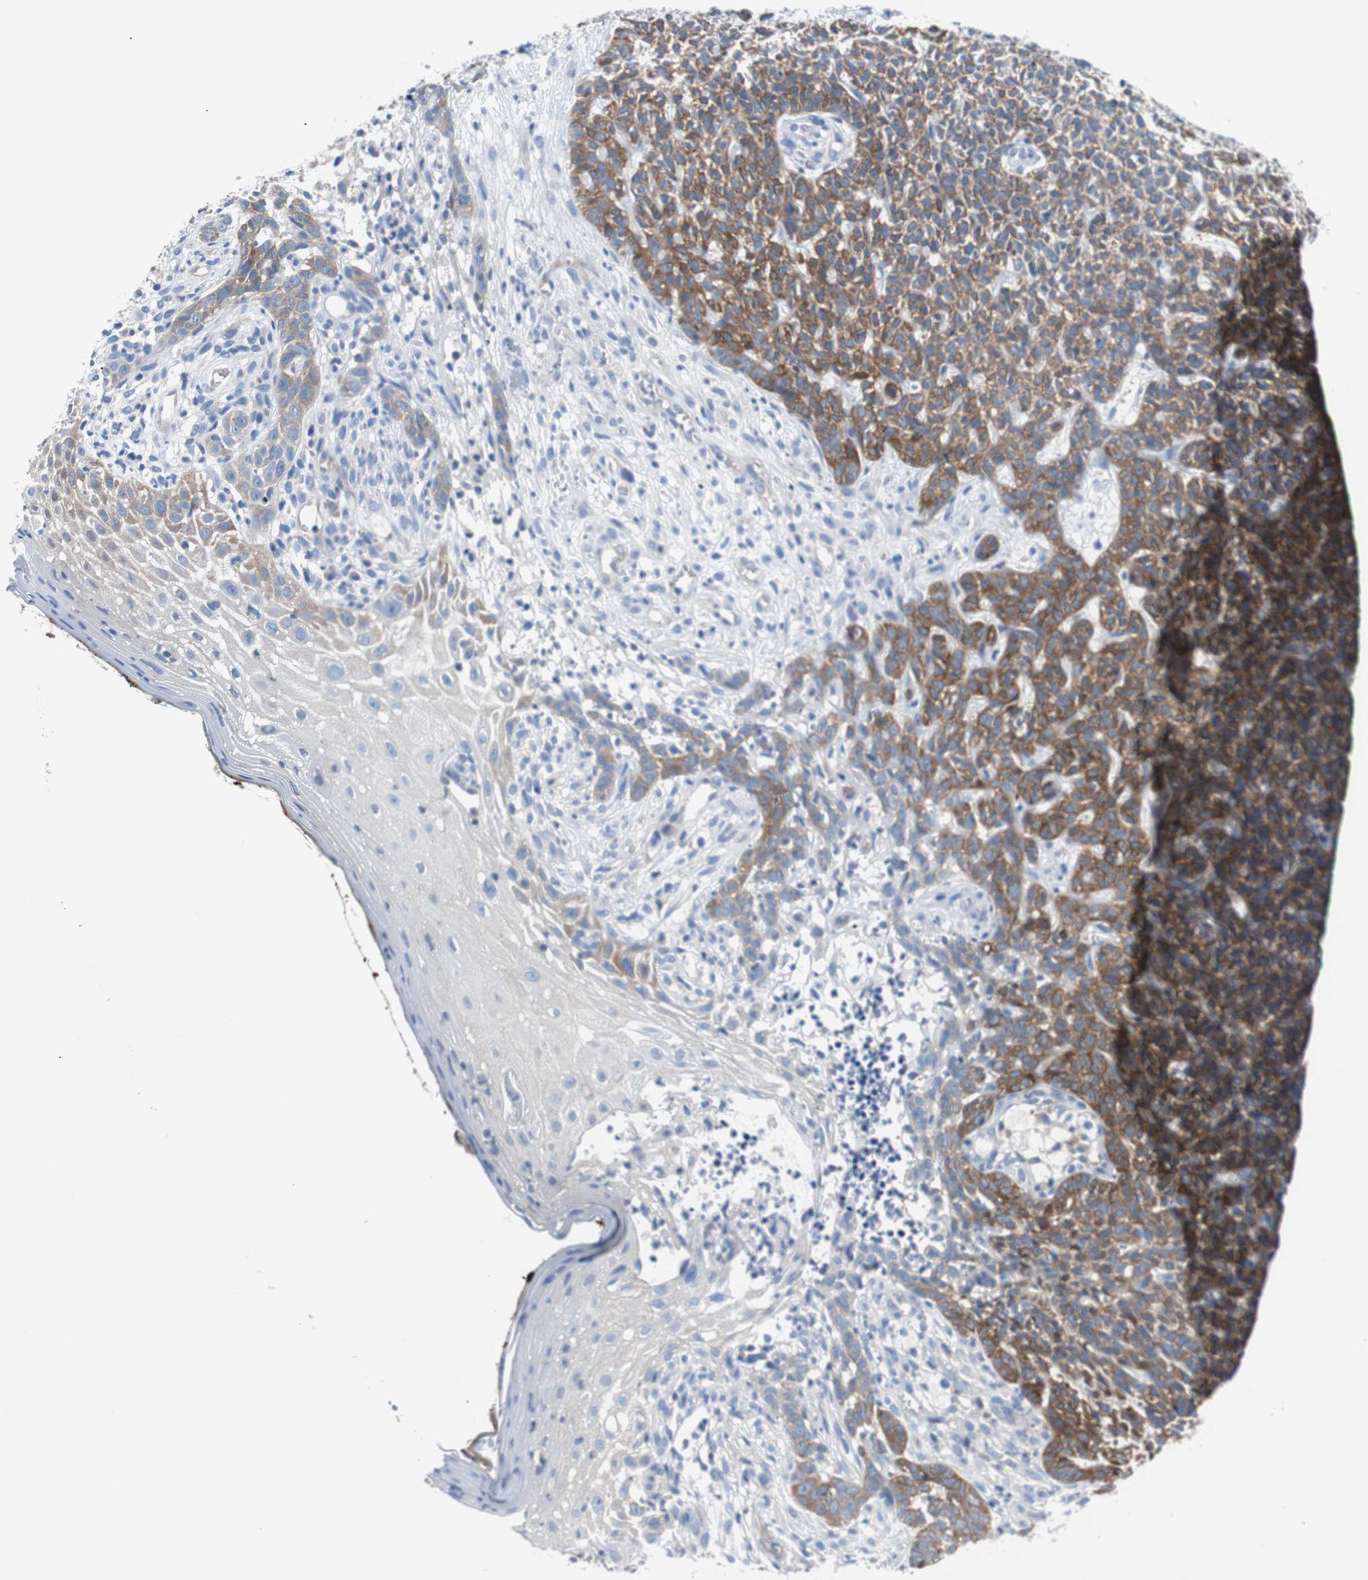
{"staining": {"intensity": "moderate", "quantity": ">75%", "location": "cytoplasmic/membranous"}, "tissue": "skin cancer", "cell_type": "Tumor cells", "image_type": "cancer", "snomed": [{"axis": "morphology", "description": "Basal cell carcinoma"}, {"axis": "topography", "description": "Skin"}], "caption": "Skin cancer stained with DAB (3,3'-diaminobenzidine) IHC shows medium levels of moderate cytoplasmic/membranous expression in about >75% of tumor cells.", "gene": "EEF2K", "patient": {"sex": "female", "age": 84}}